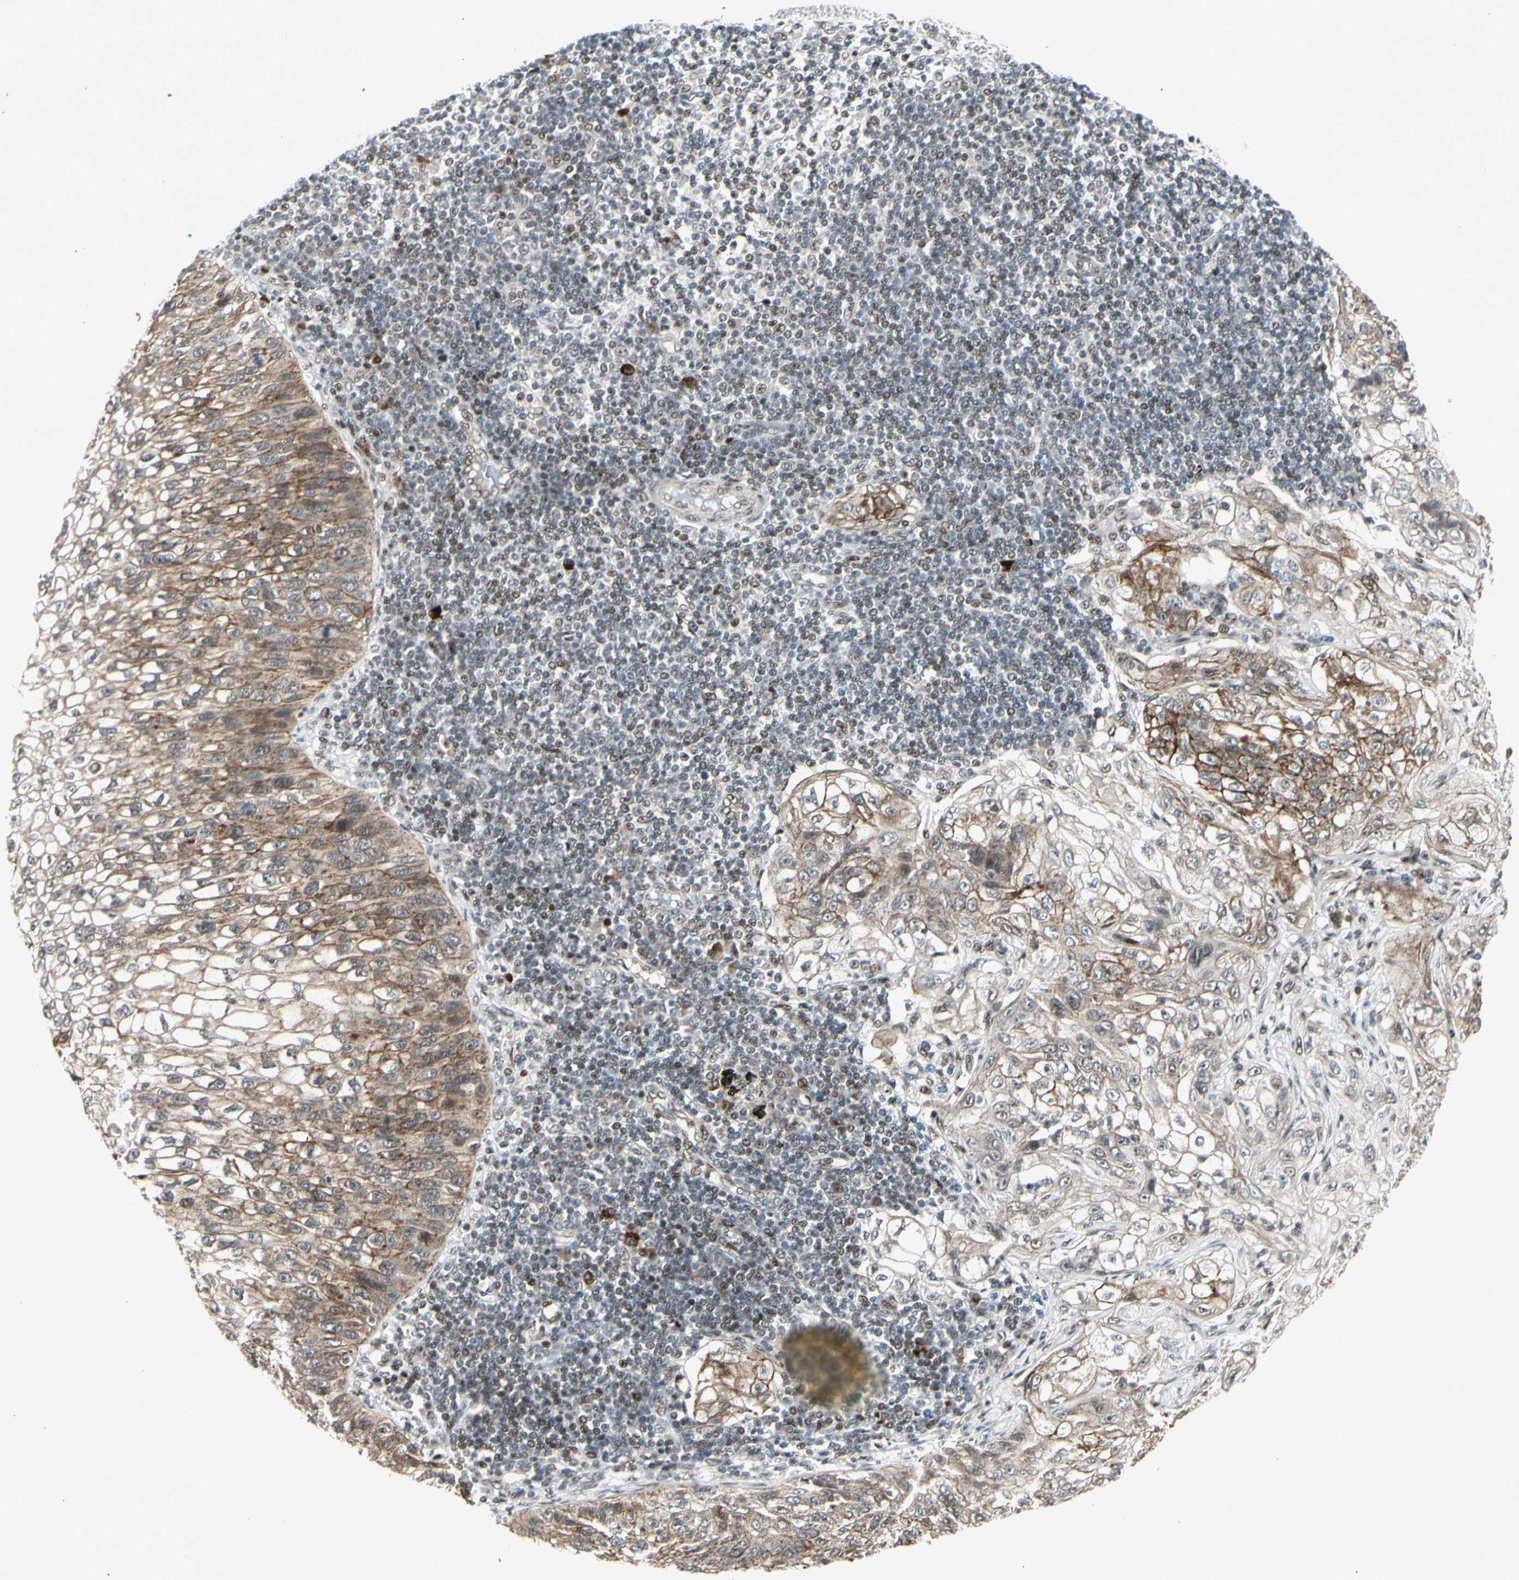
{"staining": {"intensity": "moderate", "quantity": "25%-75%", "location": "cytoplasmic/membranous"}, "tissue": "lung cancer", "cell_type": "Tumor cells", "image_type": "cancer", "snomed": [{"axis": "morphology", "description": "Inflammation, NOS"}, {"axis": "morphology", "description": "Squamous cell carcinoma, NOS"}, {"axis": "topography", "description": "Lymph node"}, {"axis": "topography", "description": "Soft tissue"}, {"axis": "topography", "description": "Lung"}], "caption": "Lung cancer tissue reveals moderate cytoplasmic/membranous positivity in approximately 25%-75% of tumor cells, visualized by immunohistochemistry.", "gene": "FOXJ2", "patient": {"sex": "male", "age": 66}}